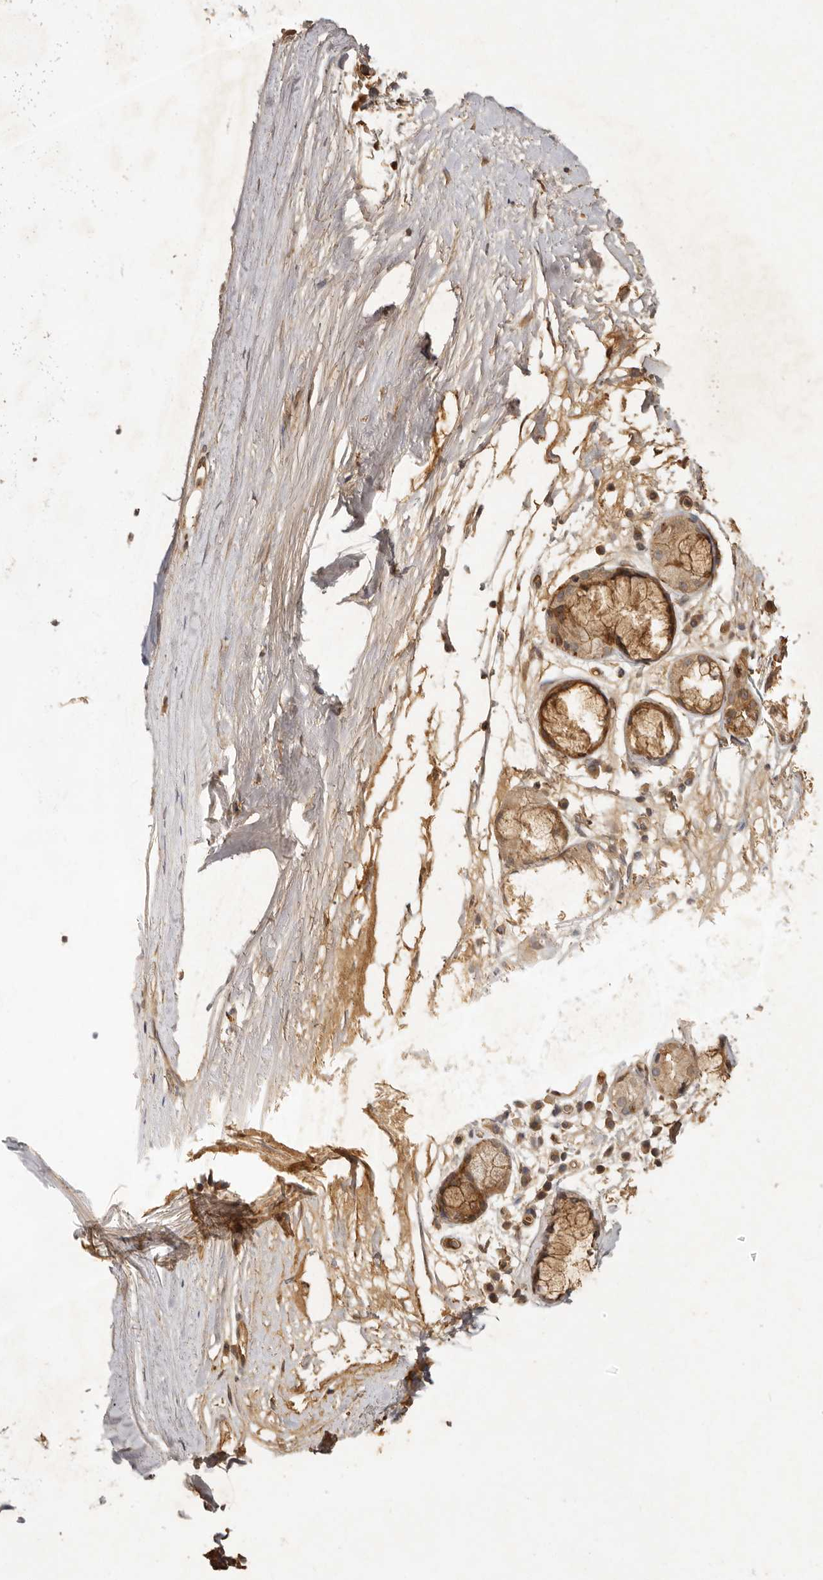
{"staining": {"intensity": "weak", "quantity": ">75%", "location": "cytoplasmic/membranous"}, "tissue": "adipose tissue", "cell_type": "Adipocytes", "image_type": "normal", "snomed": [{"axis": "morphology", "description": "Normal tissue, NOS"}, {"axis": "topography", "description": "Cartilage tissue"}], "caption": "The micrograph displays staining of normal adipose tissue, revealing weak cytoplasmic/membranous protein staining (brown color) within adipocytes.", "gene": "SEMA3A", "patient": {"sex": "female", "age": 63}}